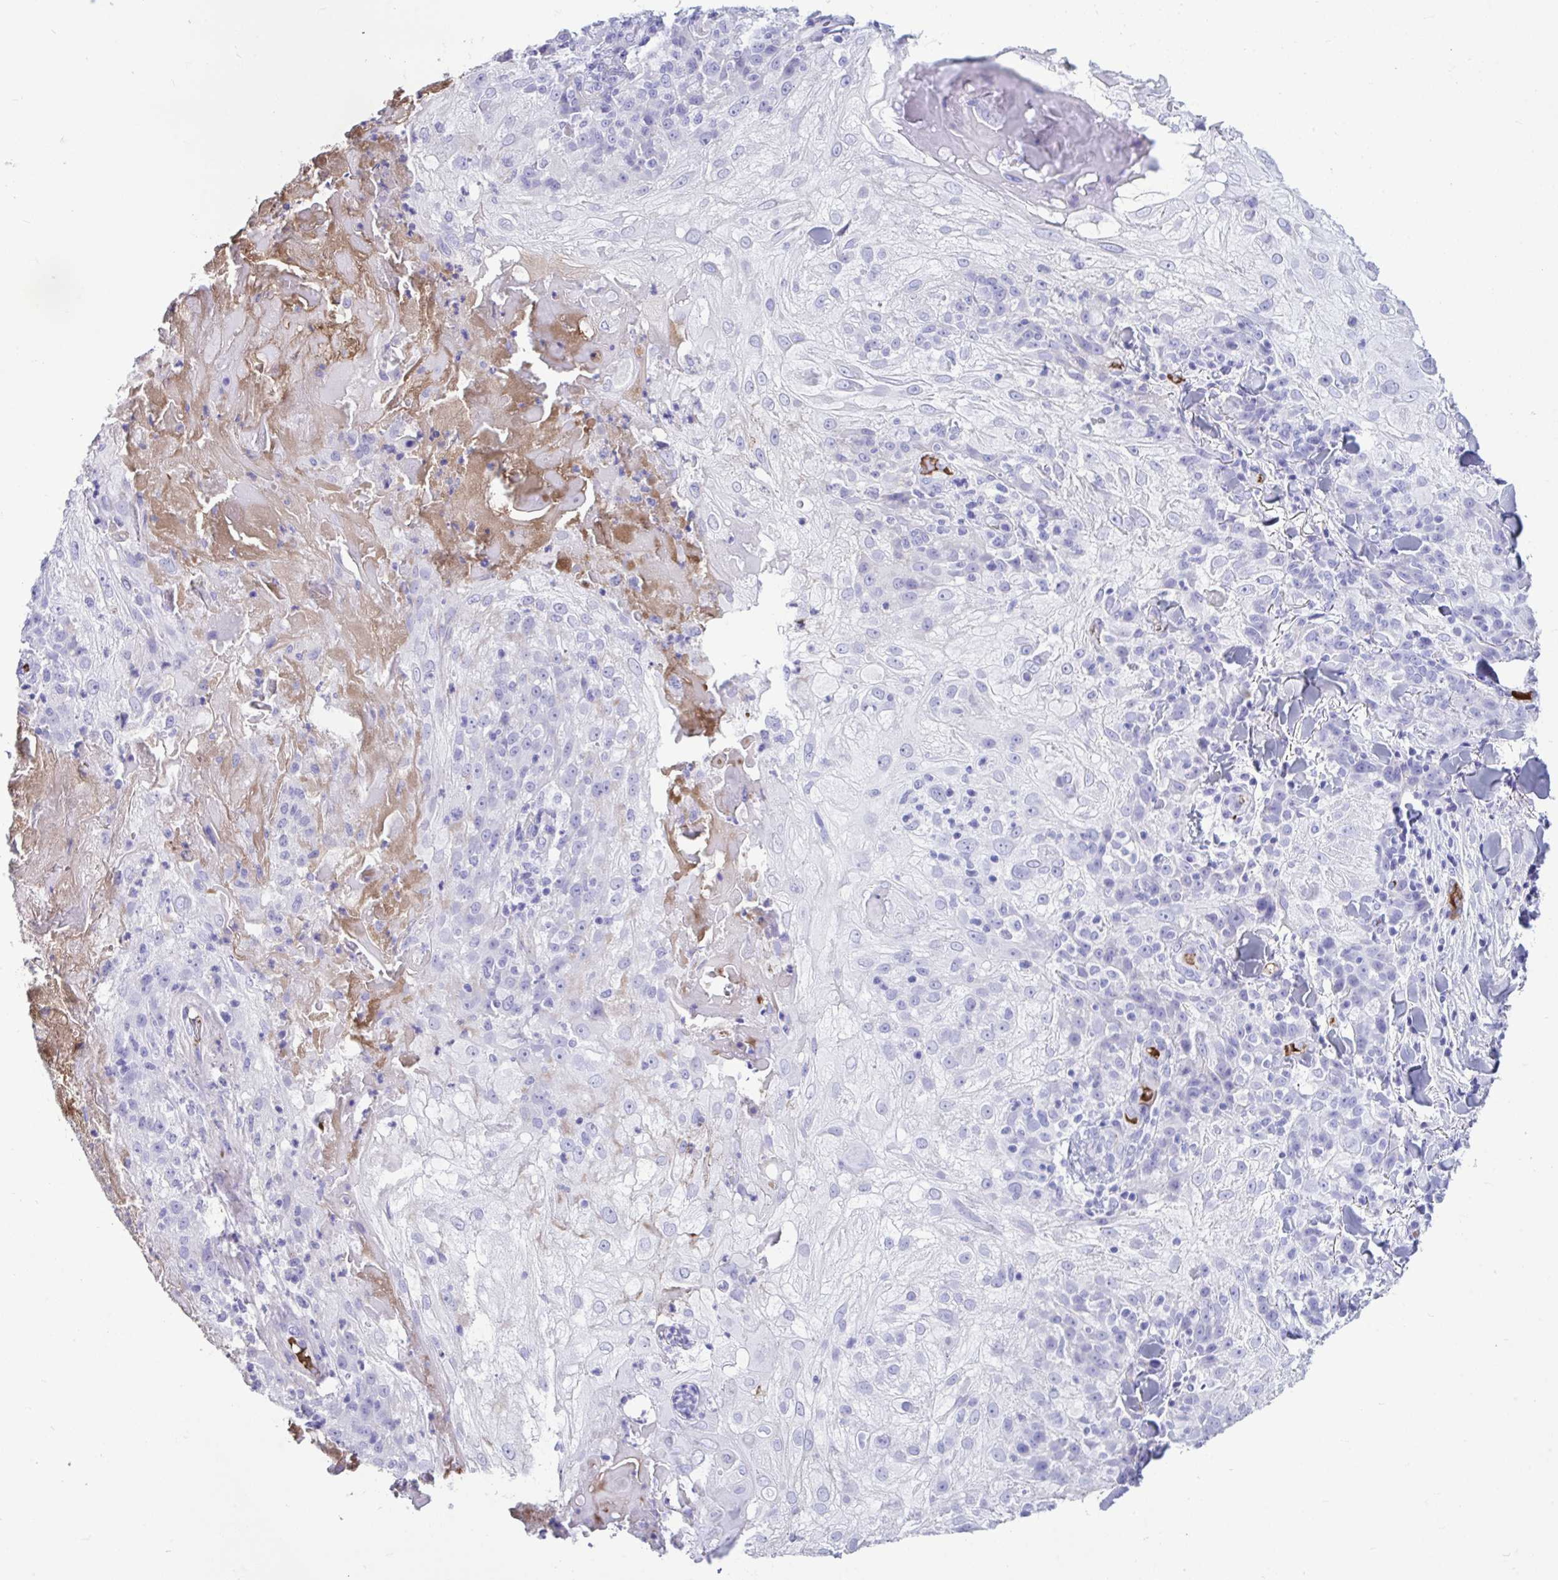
{"staining": {"intensity": "negative", "quantity": "none", "location": "none"}, "tissue": "skin cancer", "cell_type": "Tumor cells", "image_type": "cancer", "snomed": [{"axis": "morphology", "description": "Normal tissue, NOS"}, {"axis": "morphology", "description": "Squamous cell carcinoma, NOS"}, {"axis": "topography", "description": "Skin"}], "caption": "This is a photomicrograph of immunohistochemistry (IHC) staining of skin squamous cell carcinoma, which shows no positivity in tumor cells.", "gene": "SMIM9", "patient": {"sex": "female", "age": 83}}